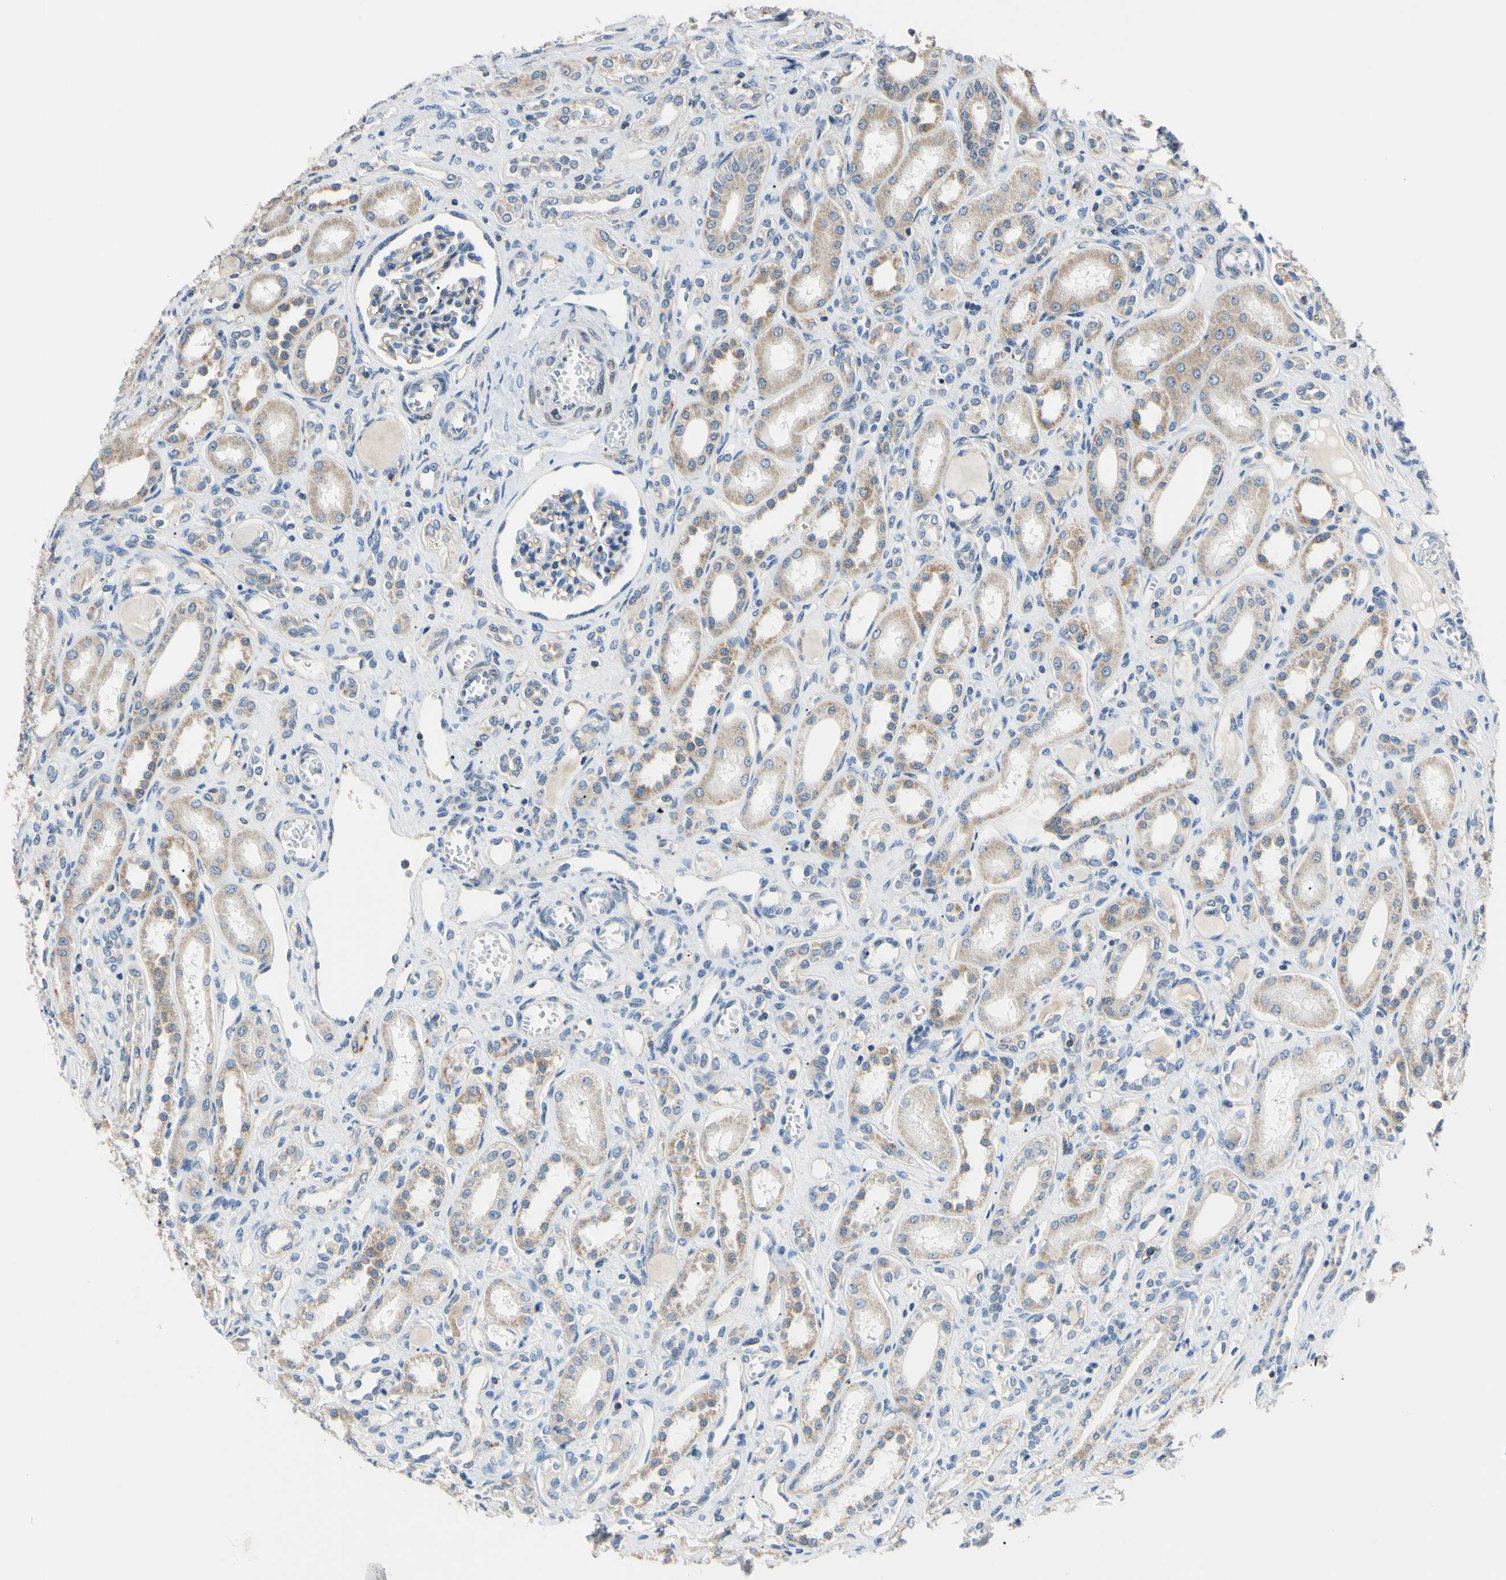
{"staining": {"intensity": "negative", "quantity": "none", "location": "none"}, "tissue": "kidney", "cell_type": "Cells in glomeruli", "image_type": "normal", "snomed": [{"axis": "morphology", "description": "Normal tissue, NOS"}, {"axis": "topography", "description": "Kidney"}], "caption": "Kidney stained for a protein using IHC reveals no positivity cells in glomeruli.", "gene": "PNKD", "patient": {"sex": "male", "age": 7}}